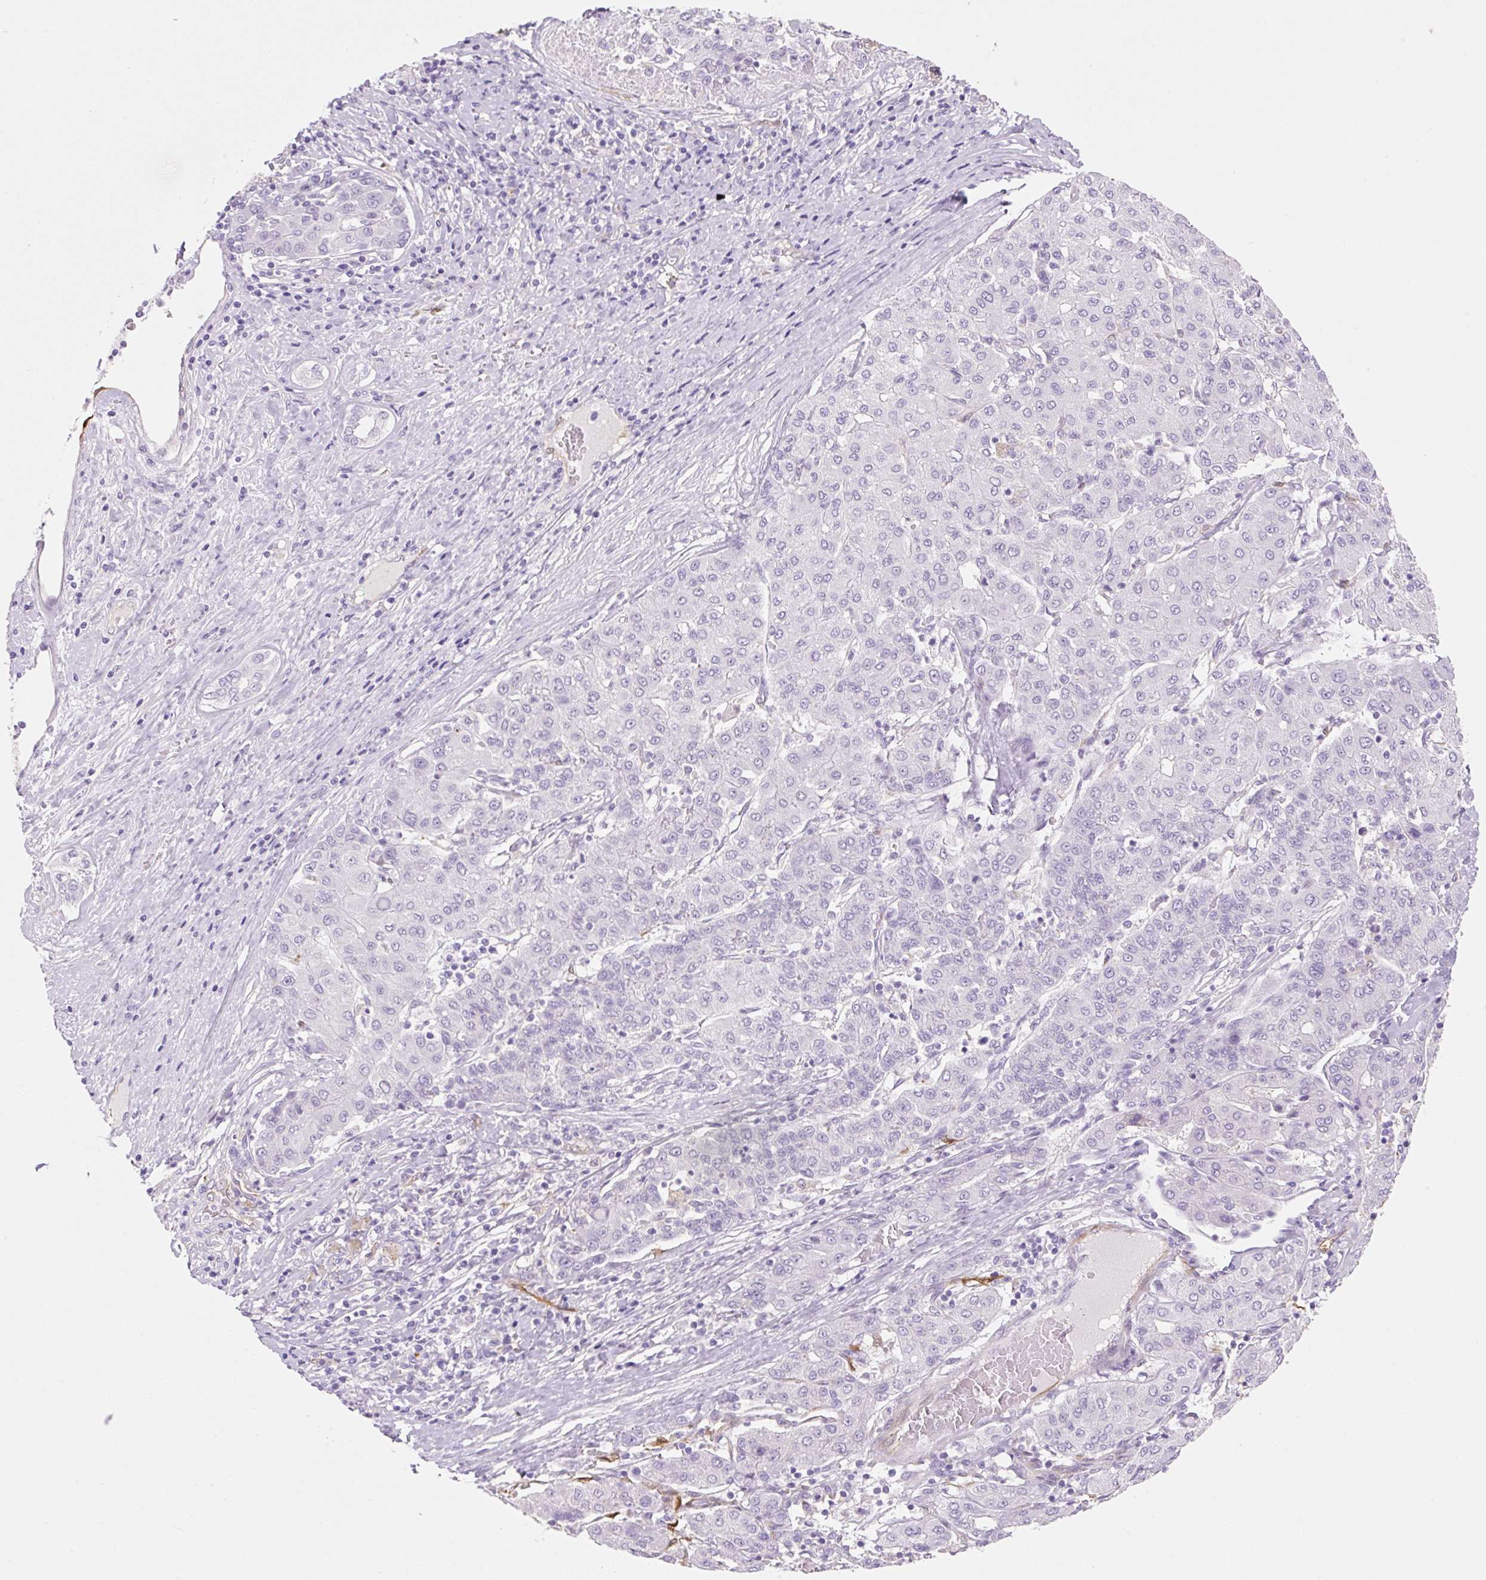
{"staining": {"intensity": "negative", "quantity": "none", "location": "none"}, "tissue": "liver cancer", "cell_type": "Tumor cells", "image_type": "cancer", "snomed": [{"axis": "morphology", "description": "Carcinoma, Hepatocellular, NOS"}, {"axis": "topography", "description": "Liver"}], "caption": "An immunohistochemistry (IHC) histopathology image of hepatocellular carcinoma (liver) is shown. There is no staining in tumor cells of hepatocellular carcinoma (liver).", "gene": "FABP5", "patient": {"sex": "male", "age": 65}}